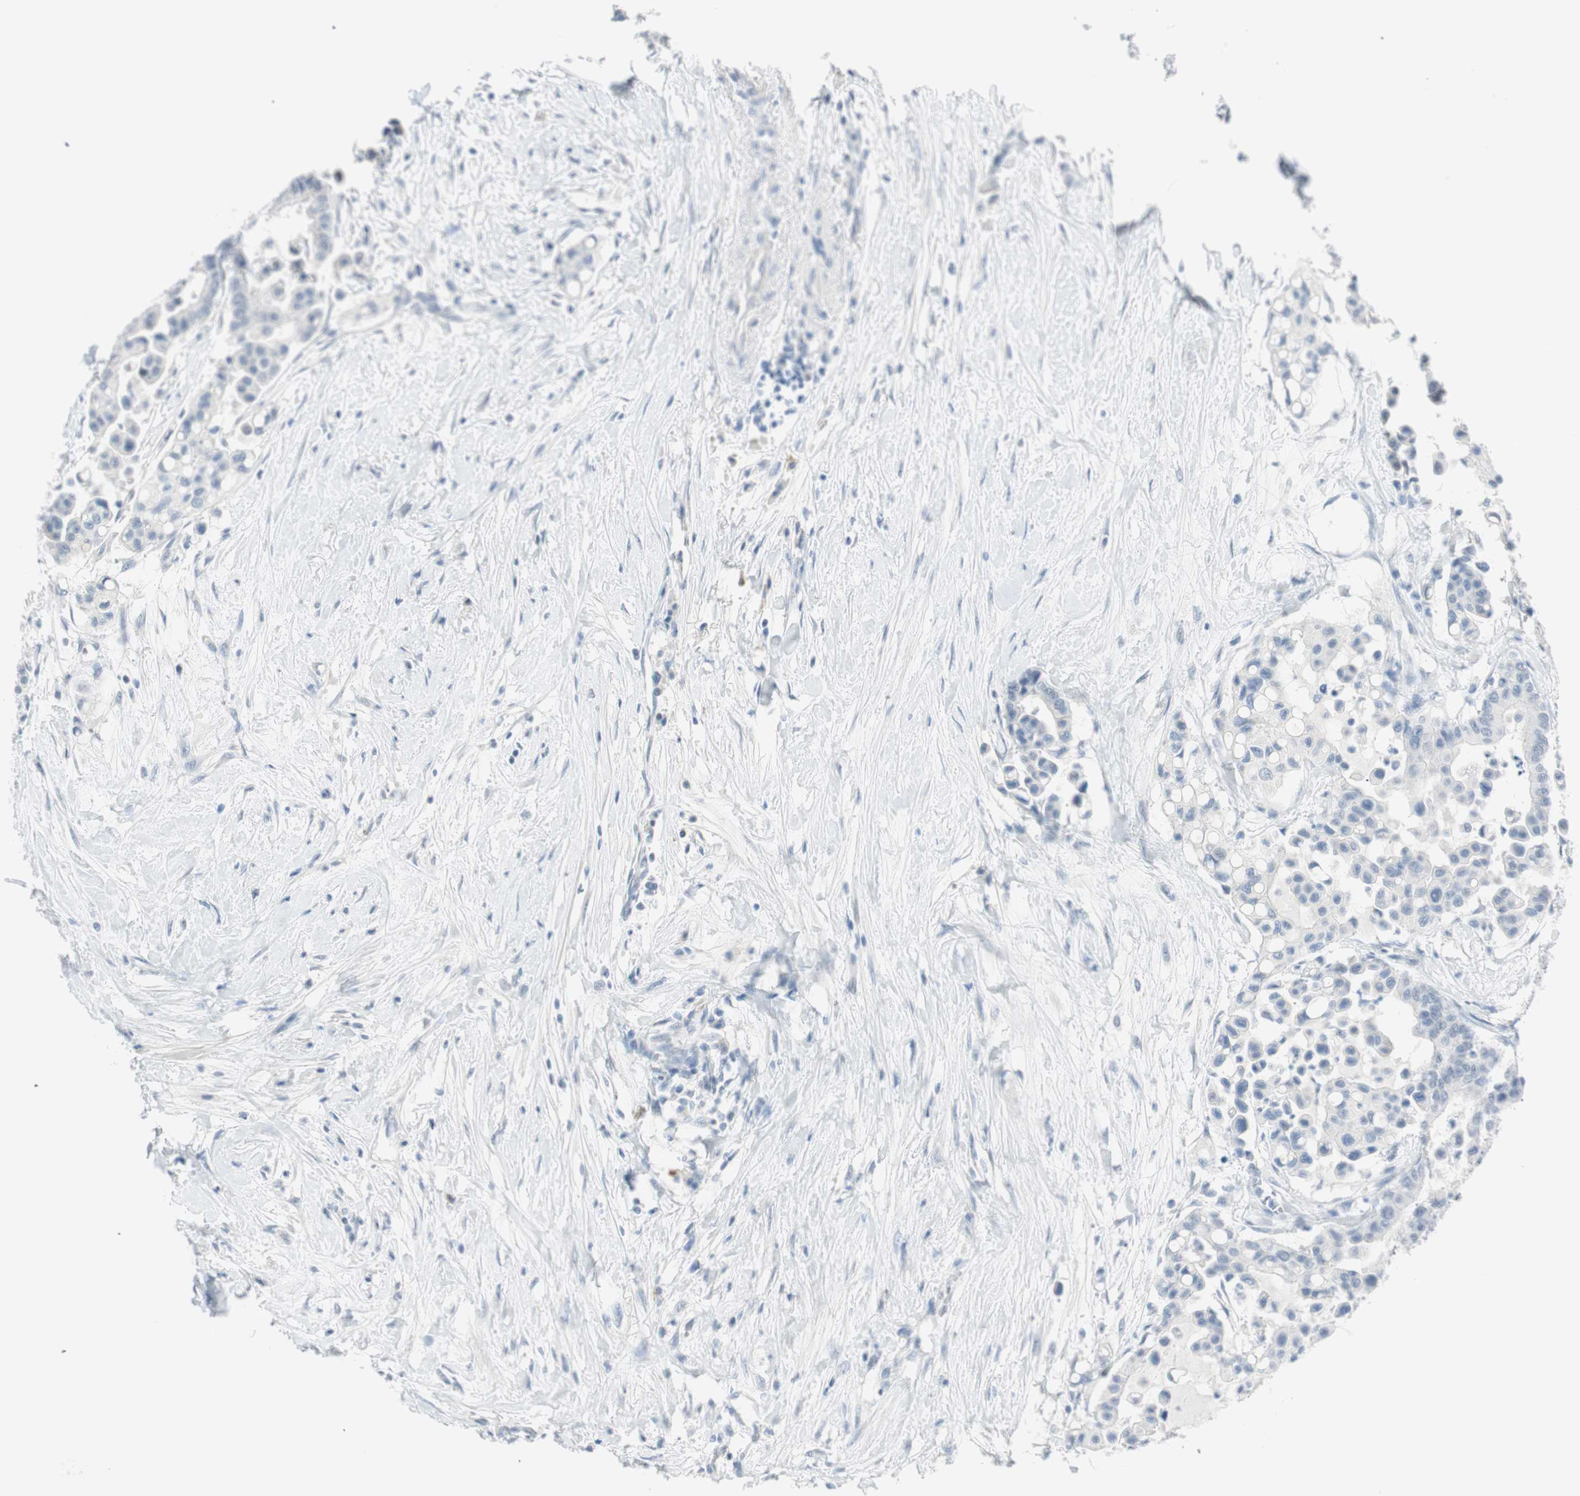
{"staining": {"intensity": "negative", "quantity": "none", "location": "none"}, "tissue": "colorectal cancer", "cell_type": "Tumor cells", "image_type": "cancer", "snomed": [{"axis": "morphology", "description": "Normal tissue, NOS"}, {"axis": "morphology", "description": "Adenocarcinoma, NOS"}, {"axis": "topography", "description": "Colon"}], "caption": "Tumor cells show no significant positivity in adenocarcinoma (colorectal).", "gene": "MLLT10", "patient": {"sex": "male", "age": 82}}